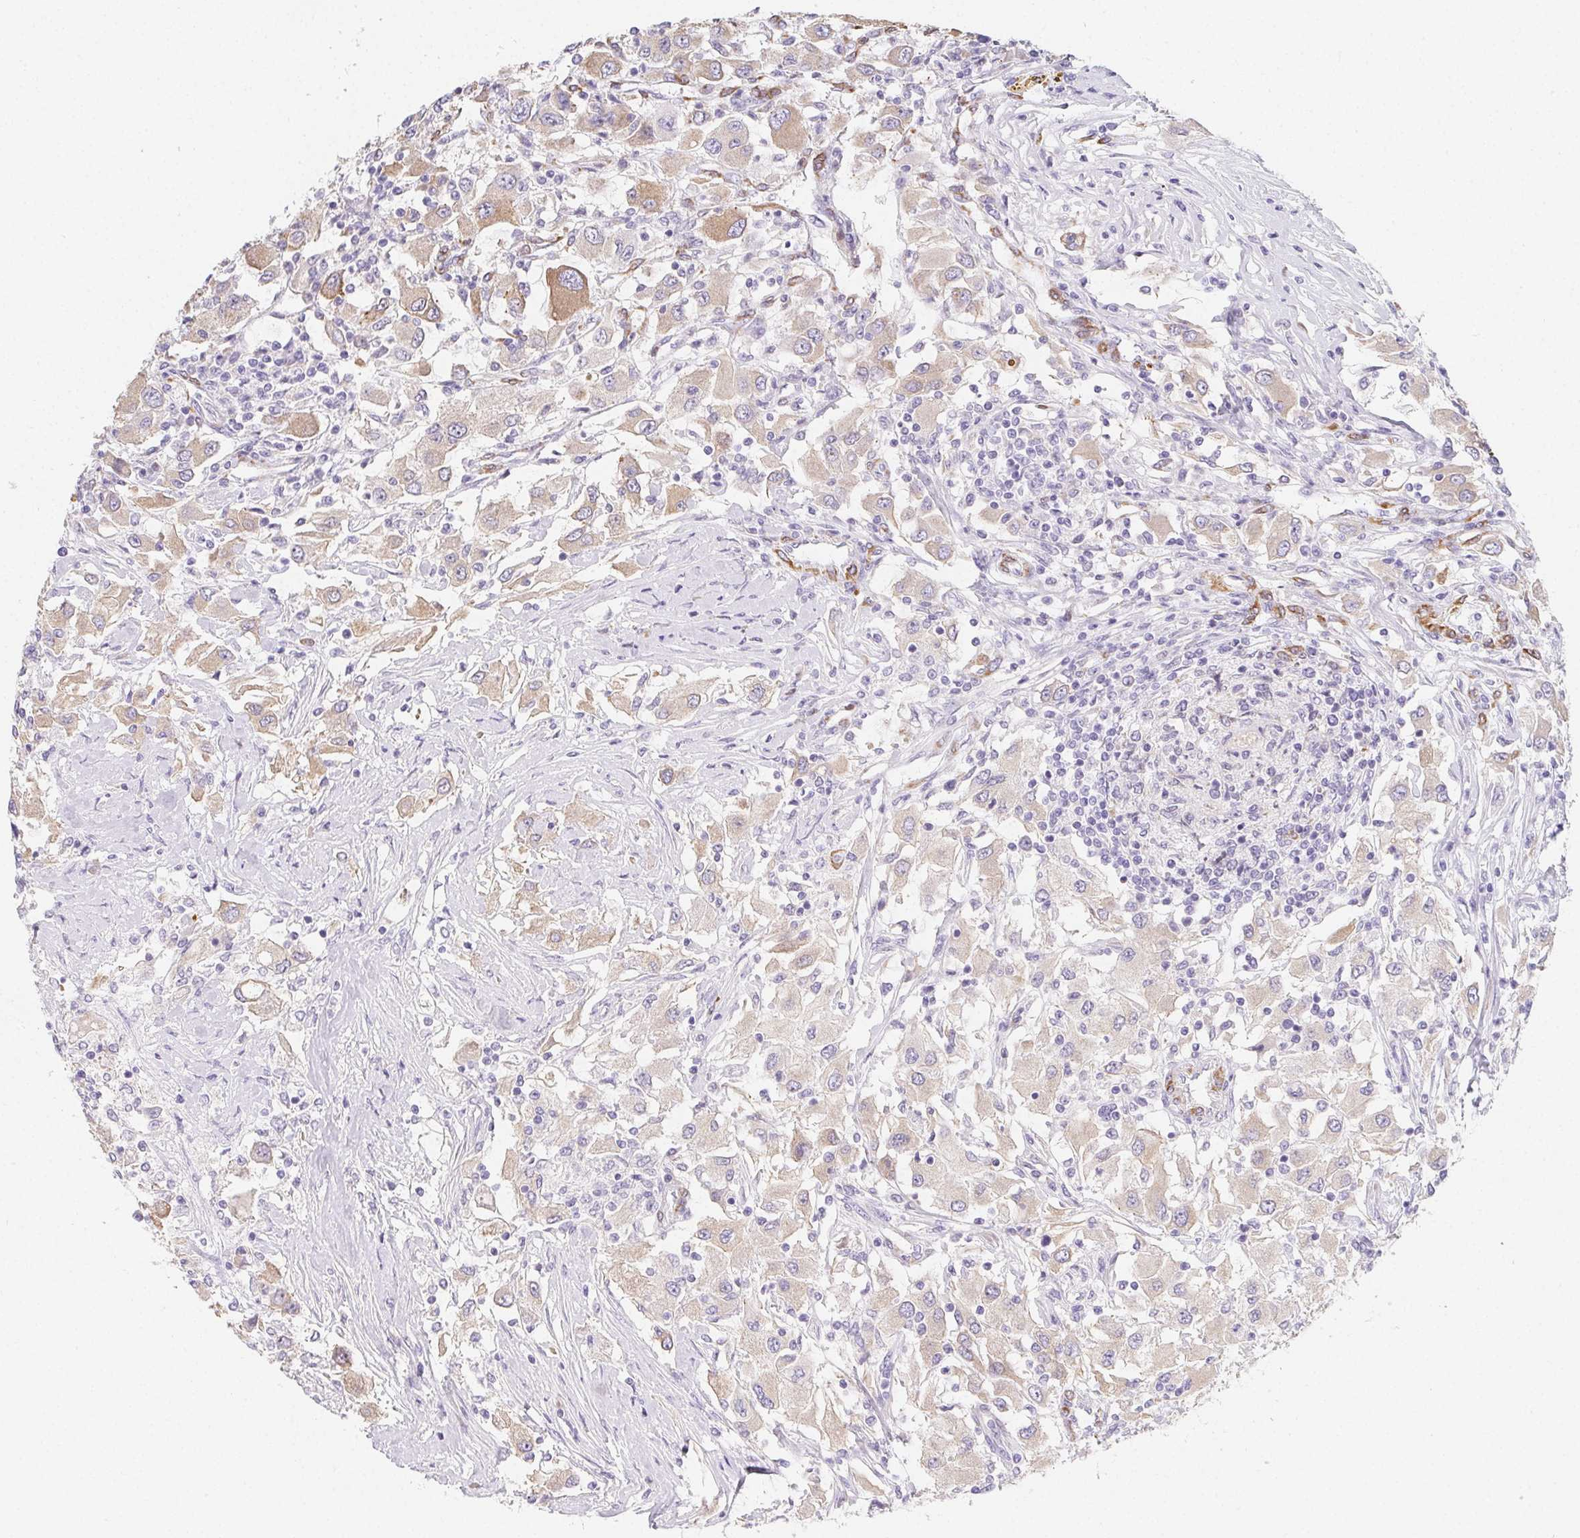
{"staining": {"intensity": "weak", "quantity": ">75%", "location": "cytoplasmic/membranous"}, "tissue": "renal cancer", "cell_type": "Tumor cells", "image_type": "cancer", "snomed": [{"axis": "morphology", "description": "Adenocarcinoma, NOS"}, {"axis": "topography", "description": "Kidney"}], "caption": "Weak cytoplasmic/membranous staining is present in approximately >75% of tumor cells in renal adenocarcinoma. (DAB IHC with brightfield microscopy, high magnification).", "gene": "HRC", "patient": {"sex": "female", "age": 67}}